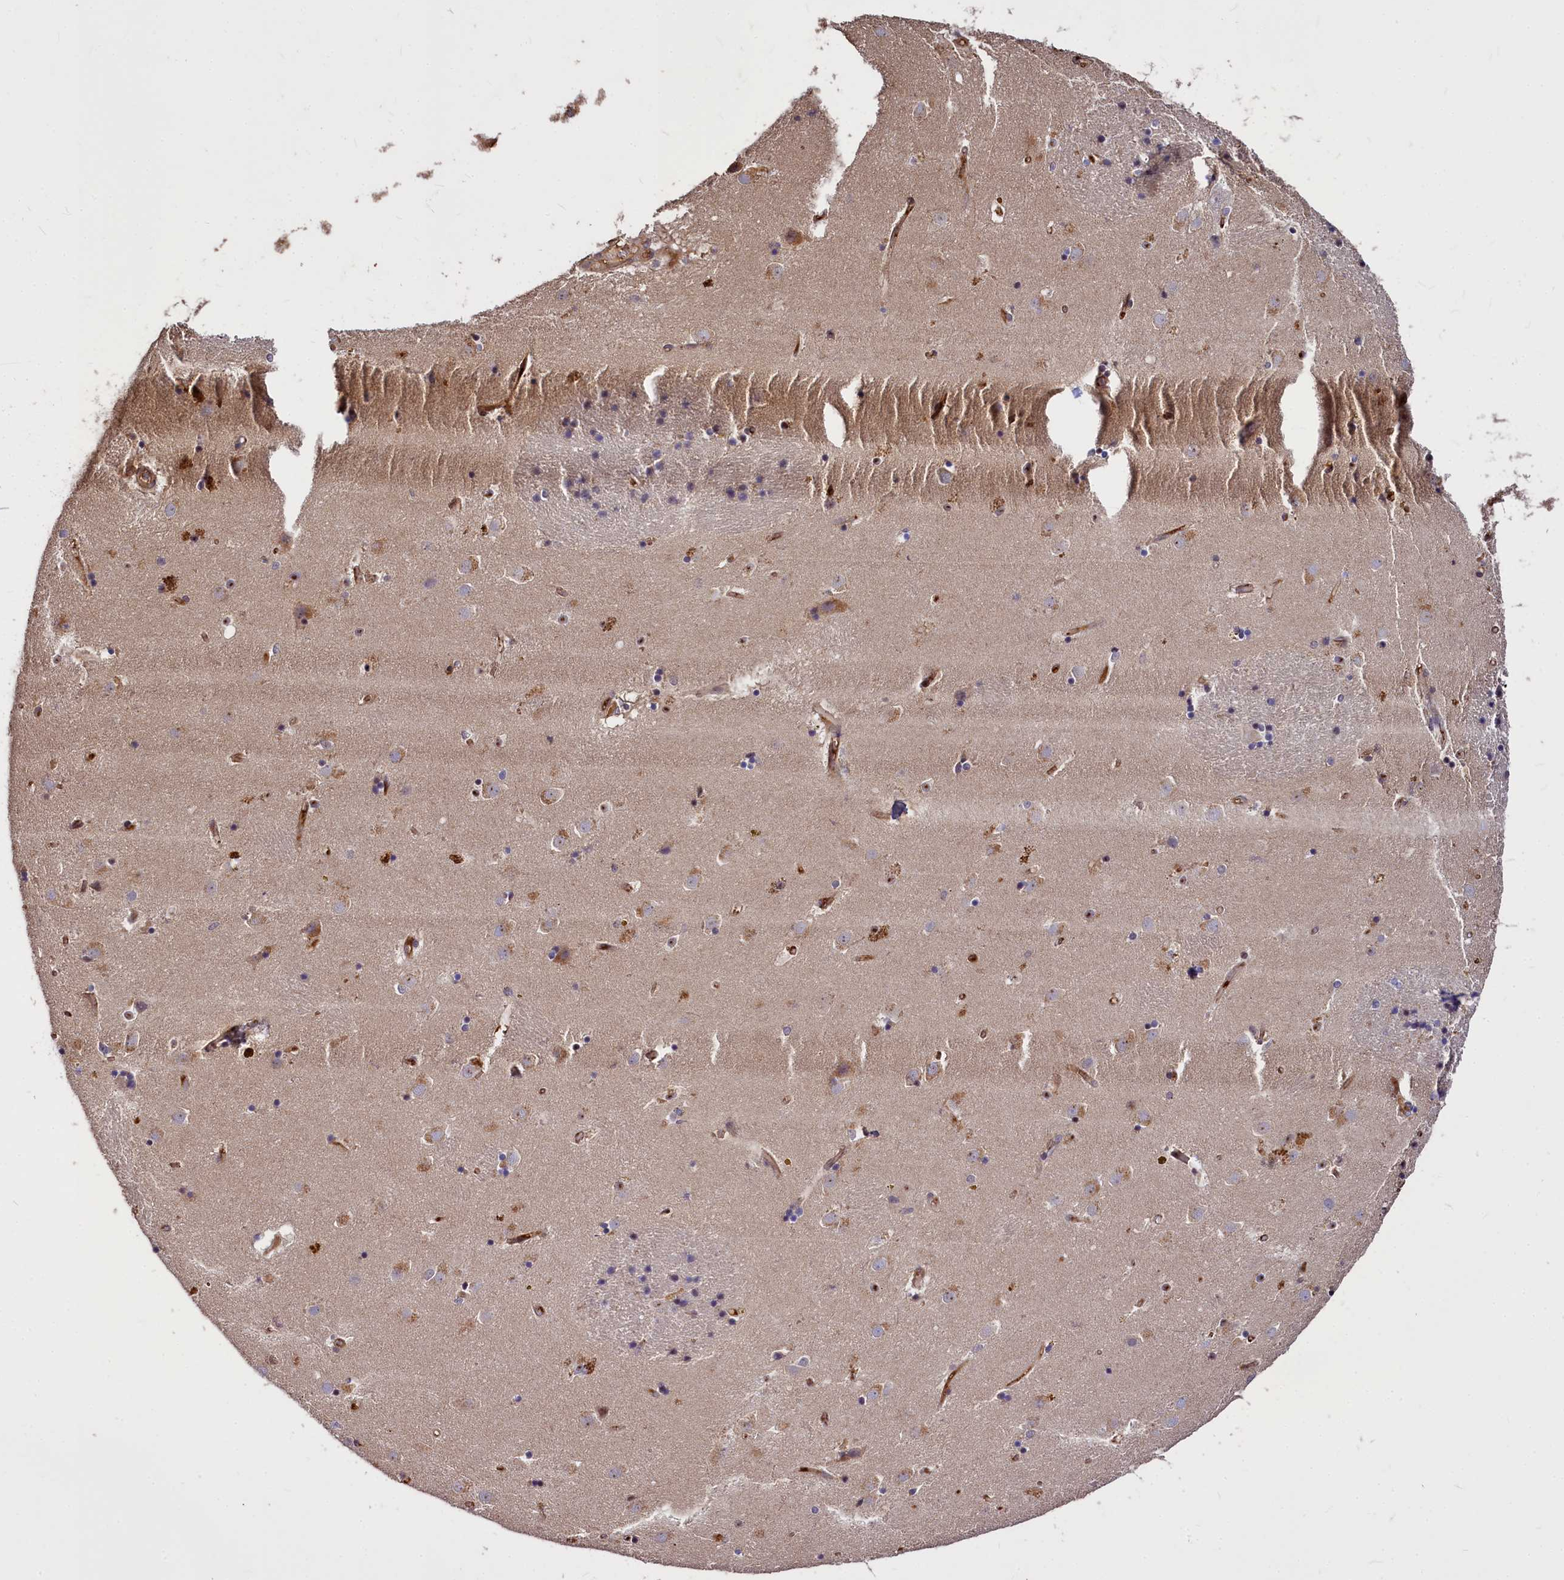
{"staining": {"intensity": "negative", "quantity": "none", "location": "none"}, "tissue": "caudate", "cell_type": "Glial cells", "image_type": "normal", "snomed": [{"axis": "morphology", "description": "Normal tissue, NOS"}, {"axis": "topography", "description": "Lateral ventricle wall"}], "caption": "DAB (3,3'-diaminobenzidine) immunohistochemical staining of benign human caudate reveals no significant staining in glial cells.", "gene": "ATG101", "patient": {"sex": "male", "age": 70}}